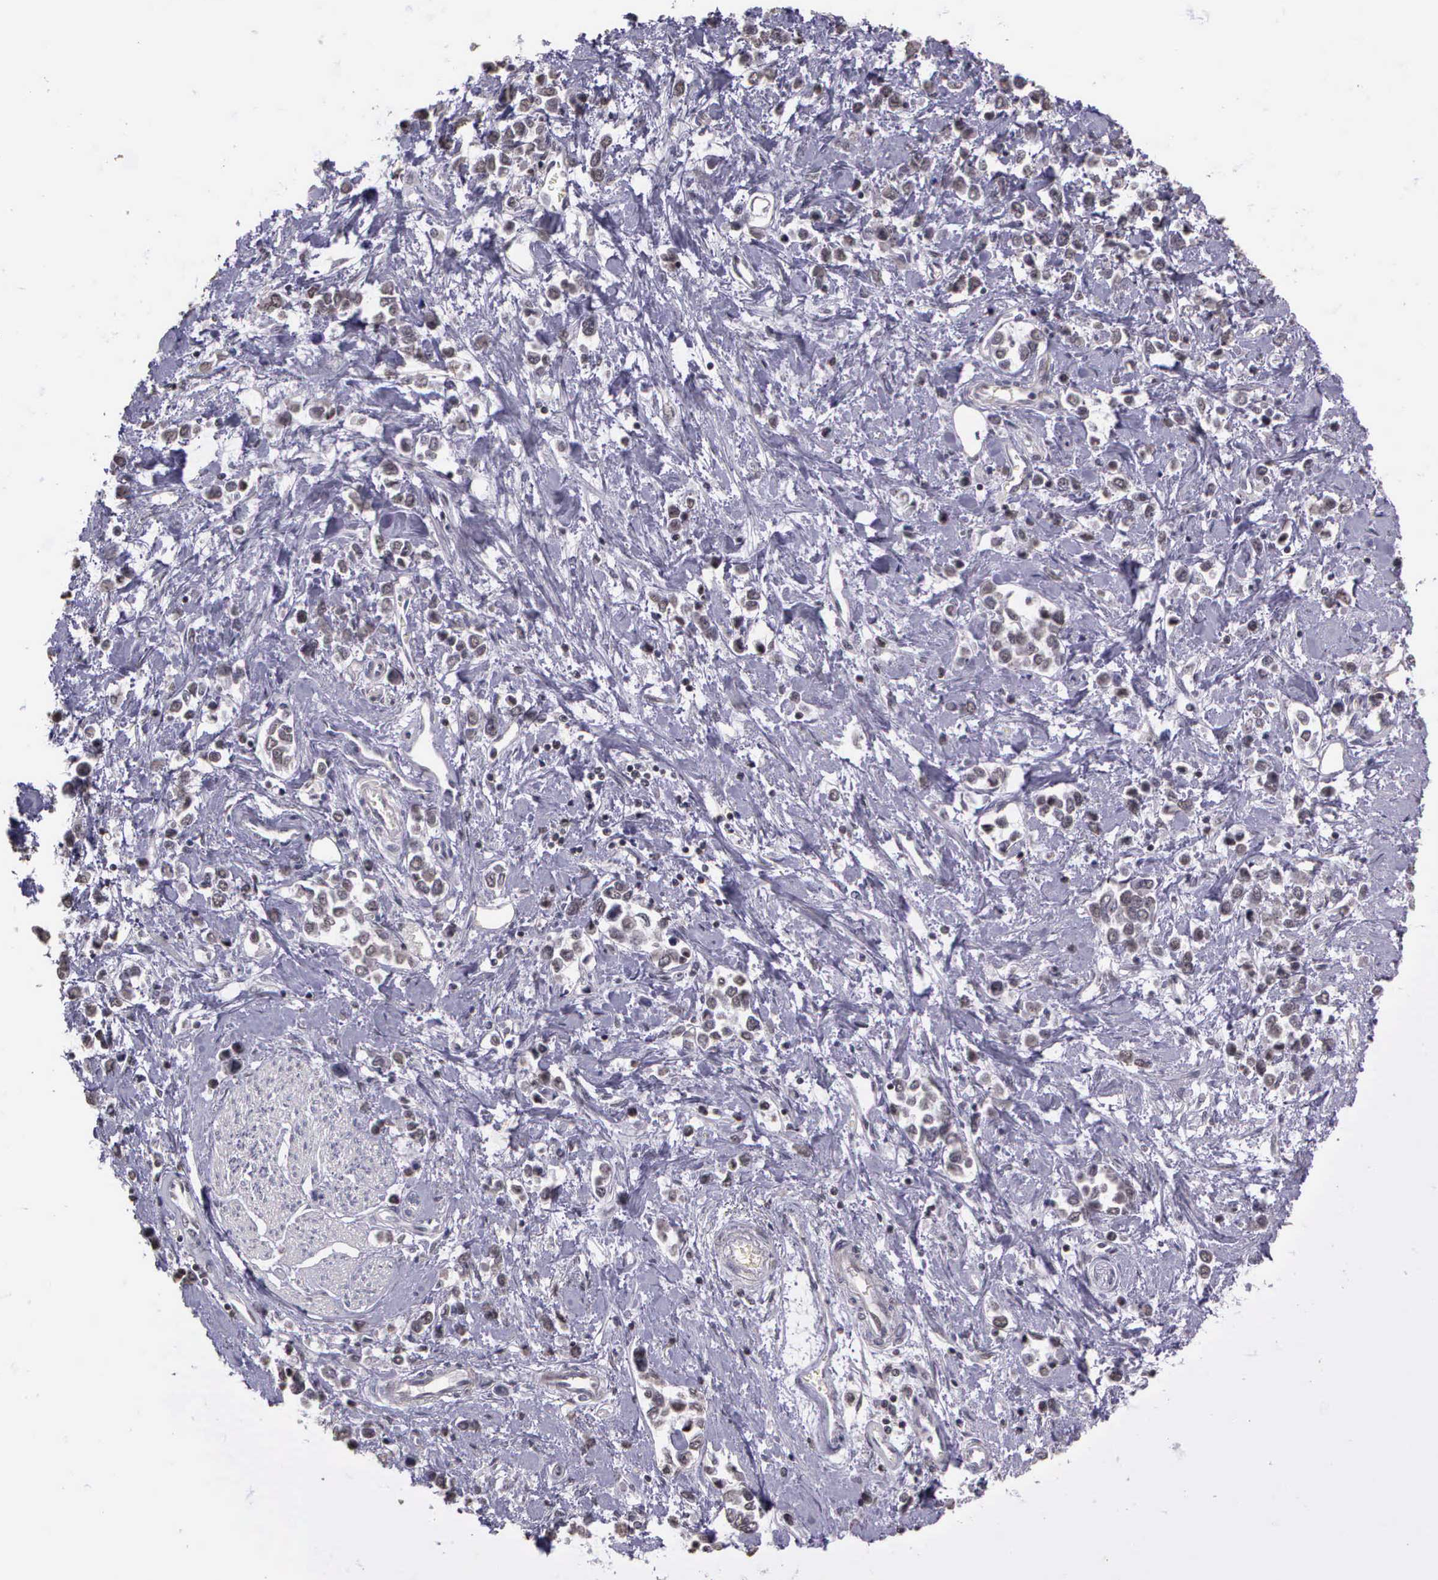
{"staining": {"intensity": "weak", "quantity": "25%-75%", "location": "nuclear"}, "tissue": "stomach cancer", "cell_type": "Tumor cells", "image_type": "cancer", "snomed": [{"axis": "morphology", "description": "Adenocarcinoma, NOS"}, {"axis": "topography", "description": "Stomach, upper"}], "caption": "Human adenocarcinoma (stomach) stained with a protein marker reveals weak staining in tumor cells.", "gene": "ARMCX5", "patient": {"sex": "male", "age": 76}}